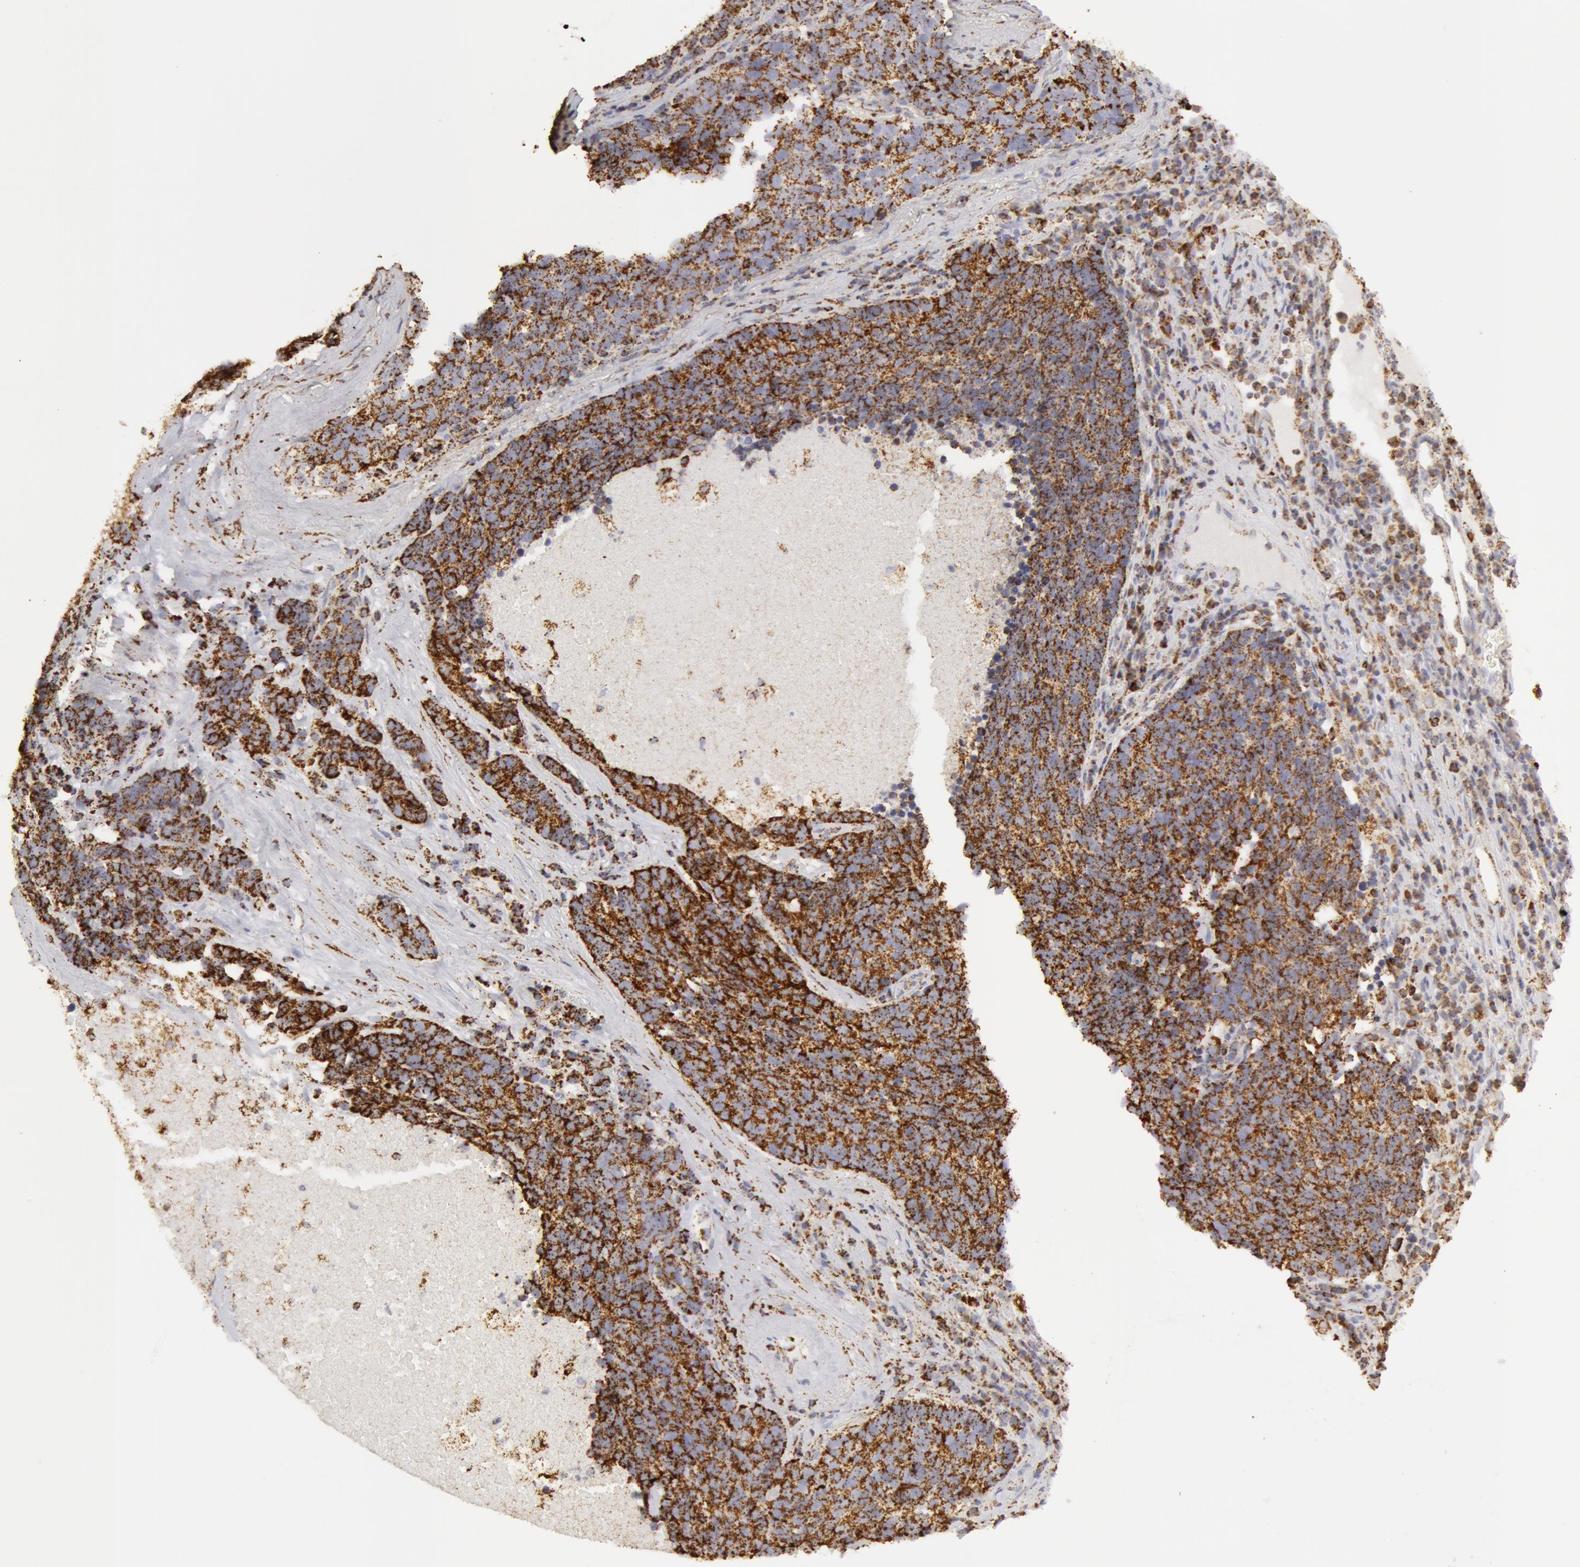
{"staining": {"intensity": "strong", "quantity": ">75%", "location": "cytoplasmic/membranous"}, "tissue": "lung cancer", "cell_type": "Tumor cells", "image_type": "cancer", "snomed": [{"axis": "morphology", "description": "Neoplasm, malignant, NOS"}, {"axis": "topography", "description": "Lung"}], "caption": "Brown immunohistochemical staining in malignant neoplasm (lung) reveals strong cytoplasmic/membranous positivity in about >75% of tumor cells.", "gene": "ATP5F1B", "patient": {"sex": "female", "age": 75}}